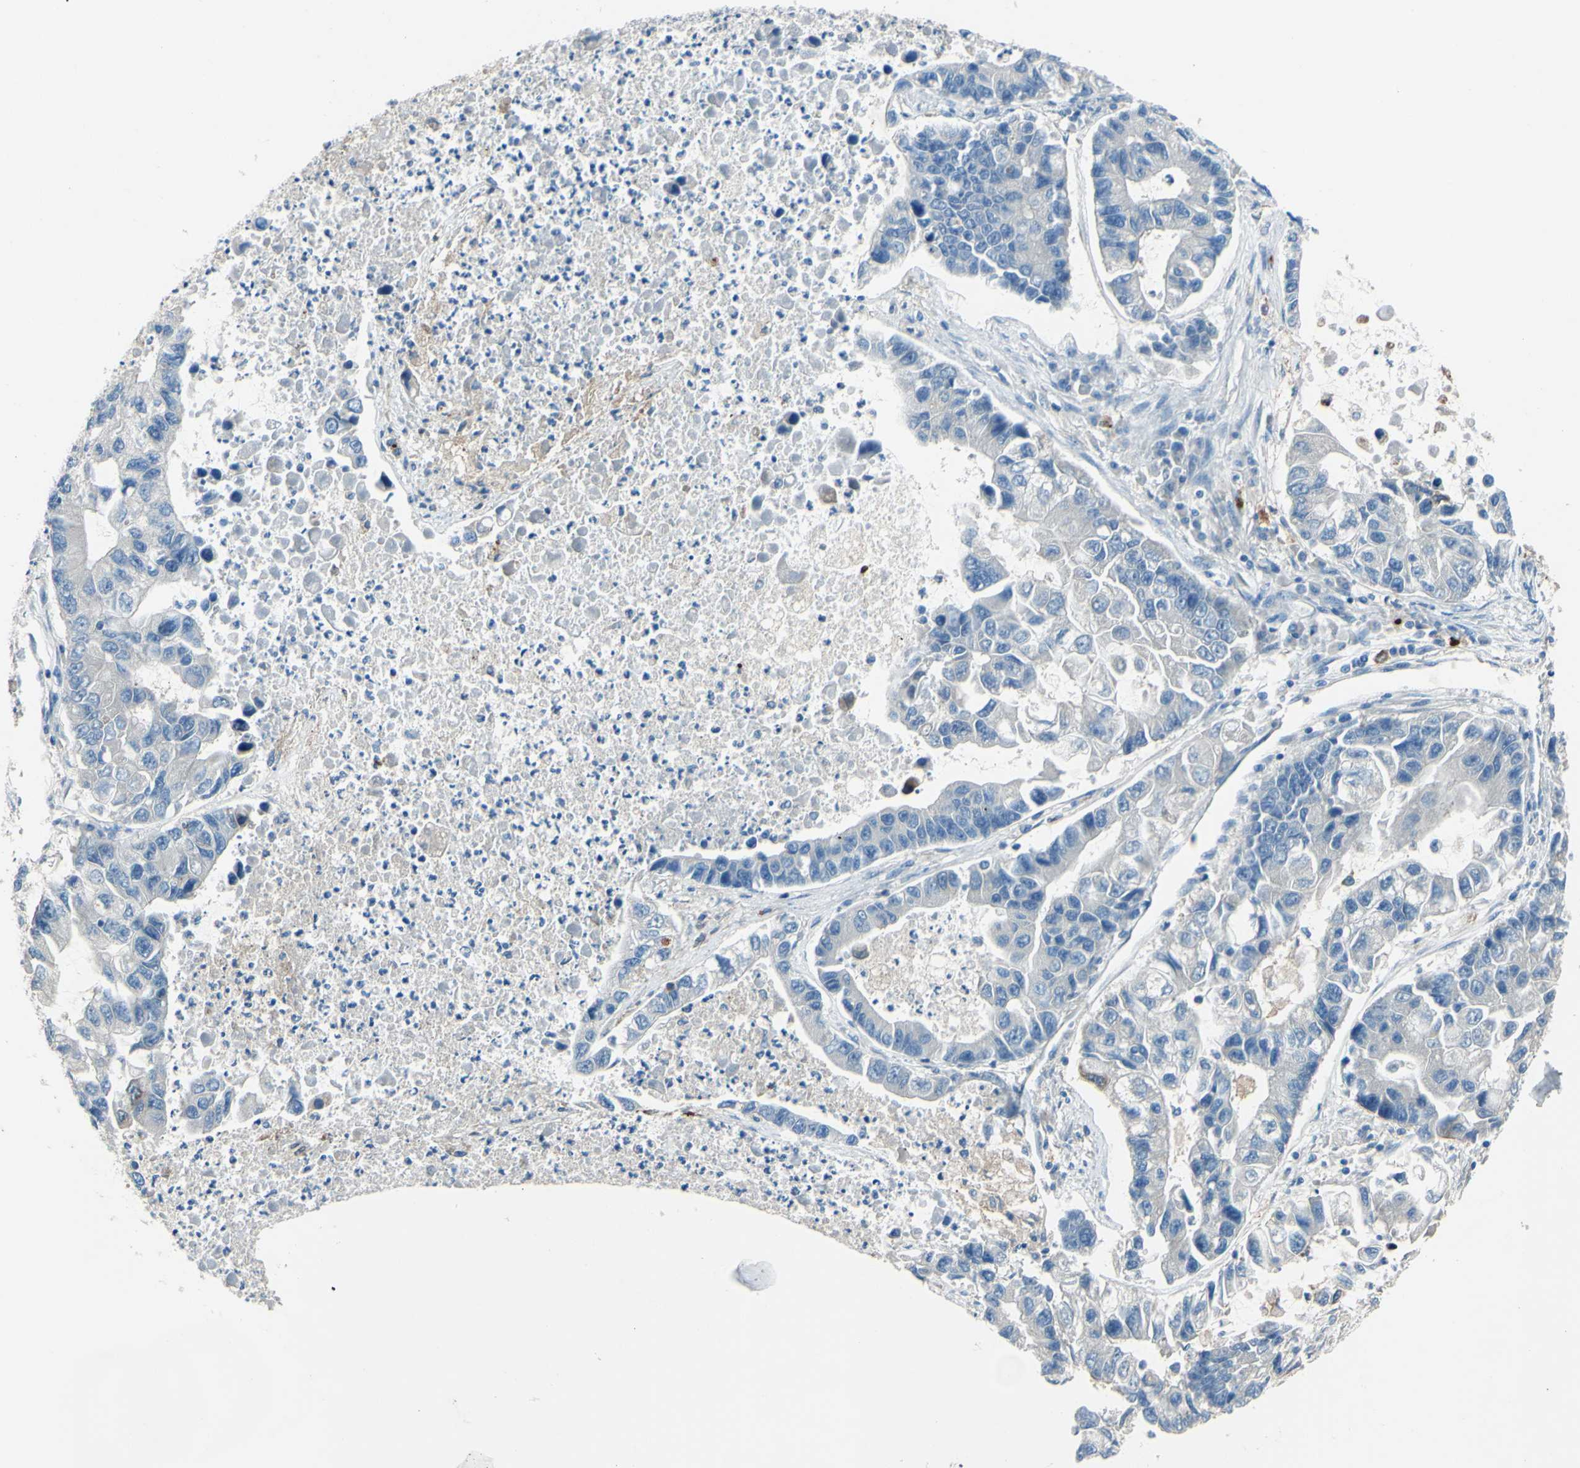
{"staining": {"intensity": "negative", "quantity": "none", "location": "none"}, "tissue": "lung cancer", "cell_type": "Tumor cells", "image_type": "cancer", "snomed": [{"axis": "morphology", "description": "Adenocarcinoma, NOS"}, {"axis": "topography", "description": "Lung"}], "caption": "This is an IHC image of adenocarcinoma (lung). There is no expression in tumor cells.", "gene": "ARHGAP1", "patient": {"sex": "female", "age": 51}}